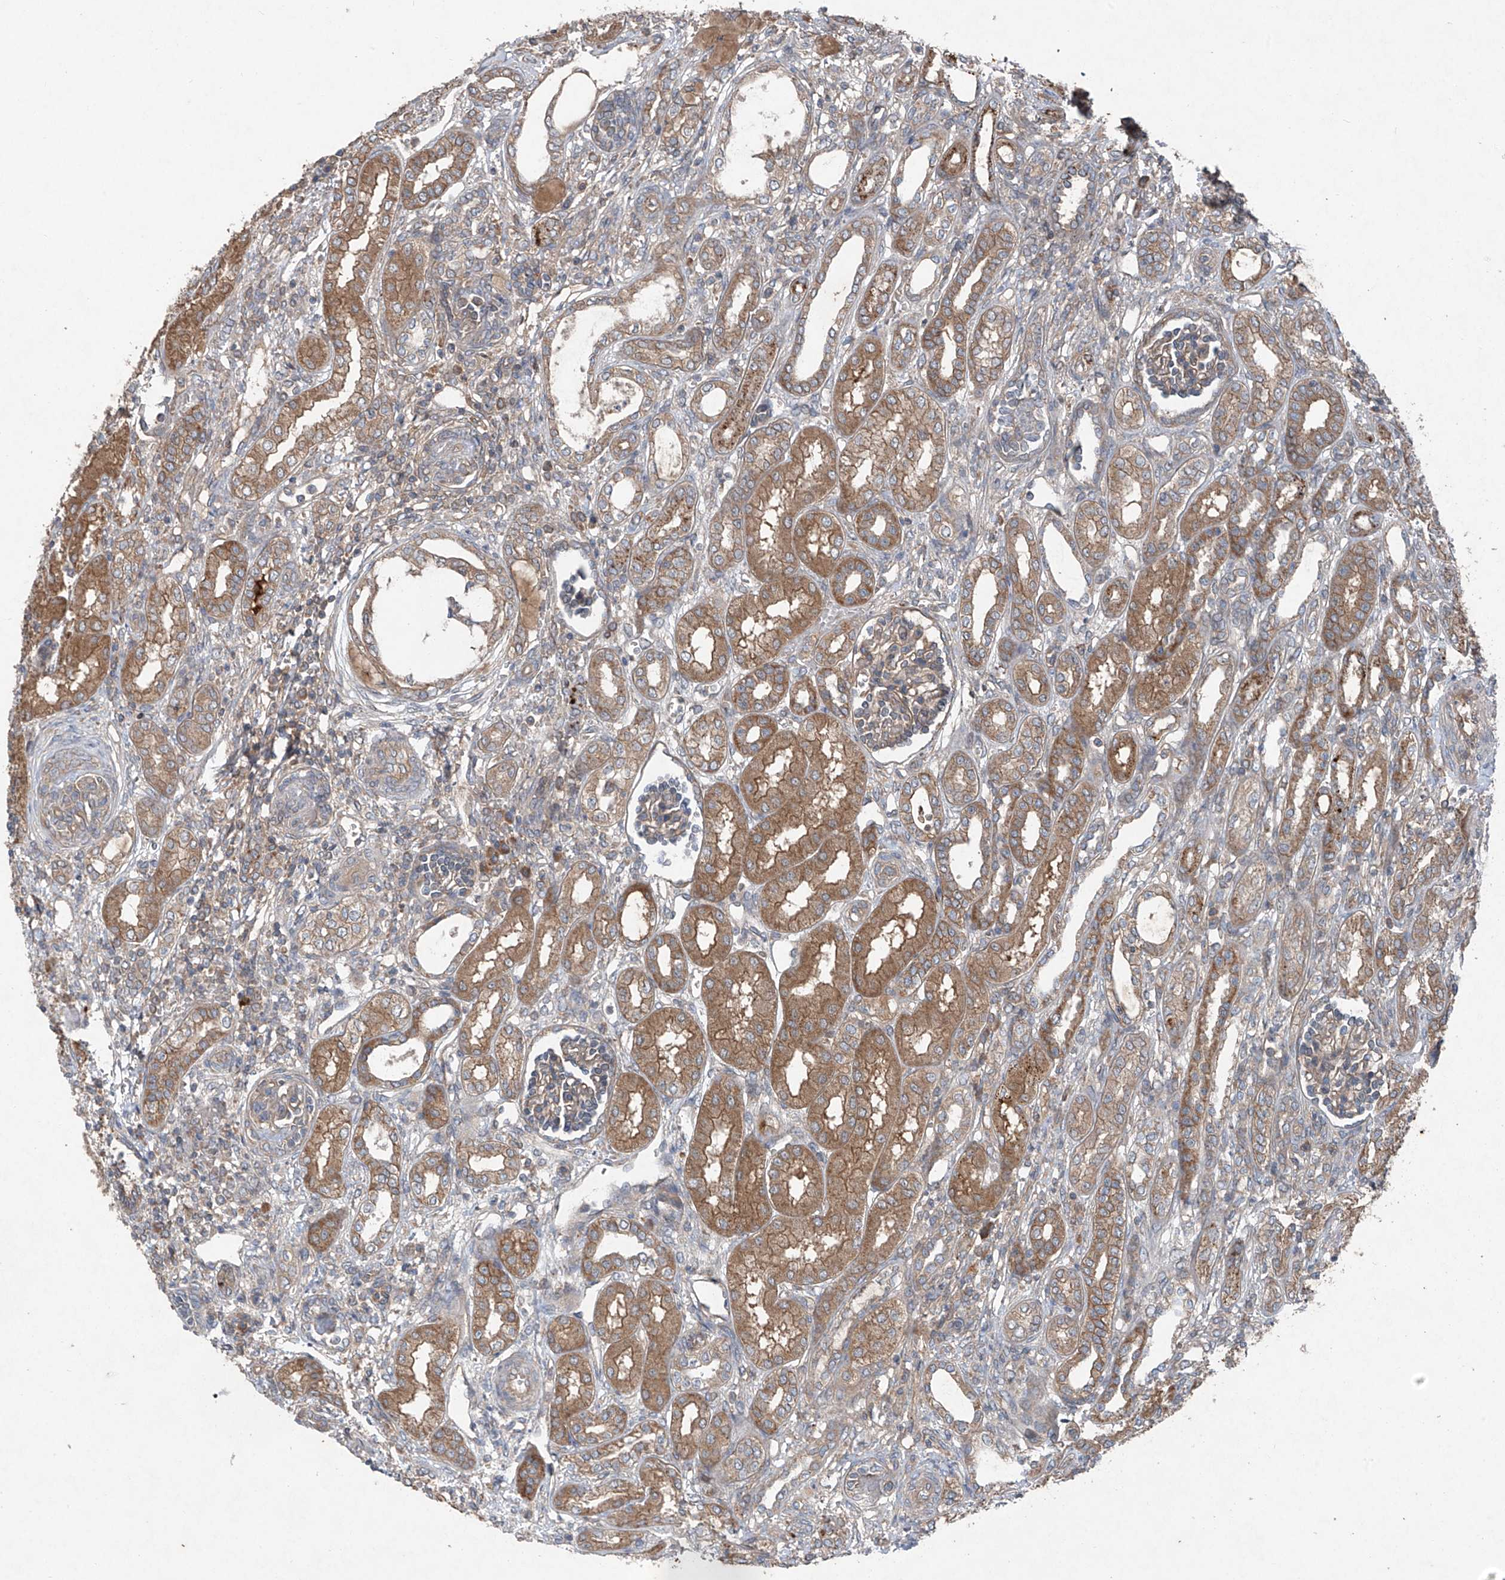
{"staining": {"intensity": "weak", "quantity": "25%-75%", "location": "cytoplasmic/membranous"}, "tissue": "kidney", "cell_type": "Cells in glomeruli", "image_type": "normal", "snomed": [{"axis": "morphology", "description": "Normal tissue, NOS"}, {"axis": "morphology", "description": "Neoplasm, malignant, NOS"}, {"axis": "topography", "description": "Kidney"}], "caption": "Protein expression analysis of unremarkable kidney displays weak cytoplasmic/membranous positivity in approximately 25%-75% of cells in glomeruli. The staining is performed using DAB (3,3'-diaminobenzidine) brown chromogen to label protein expression. The nuclei are counter-stained blue using hematoxylin.", "gene": "FOXRED2", "patient": {"sex": "female", "age": 1}}